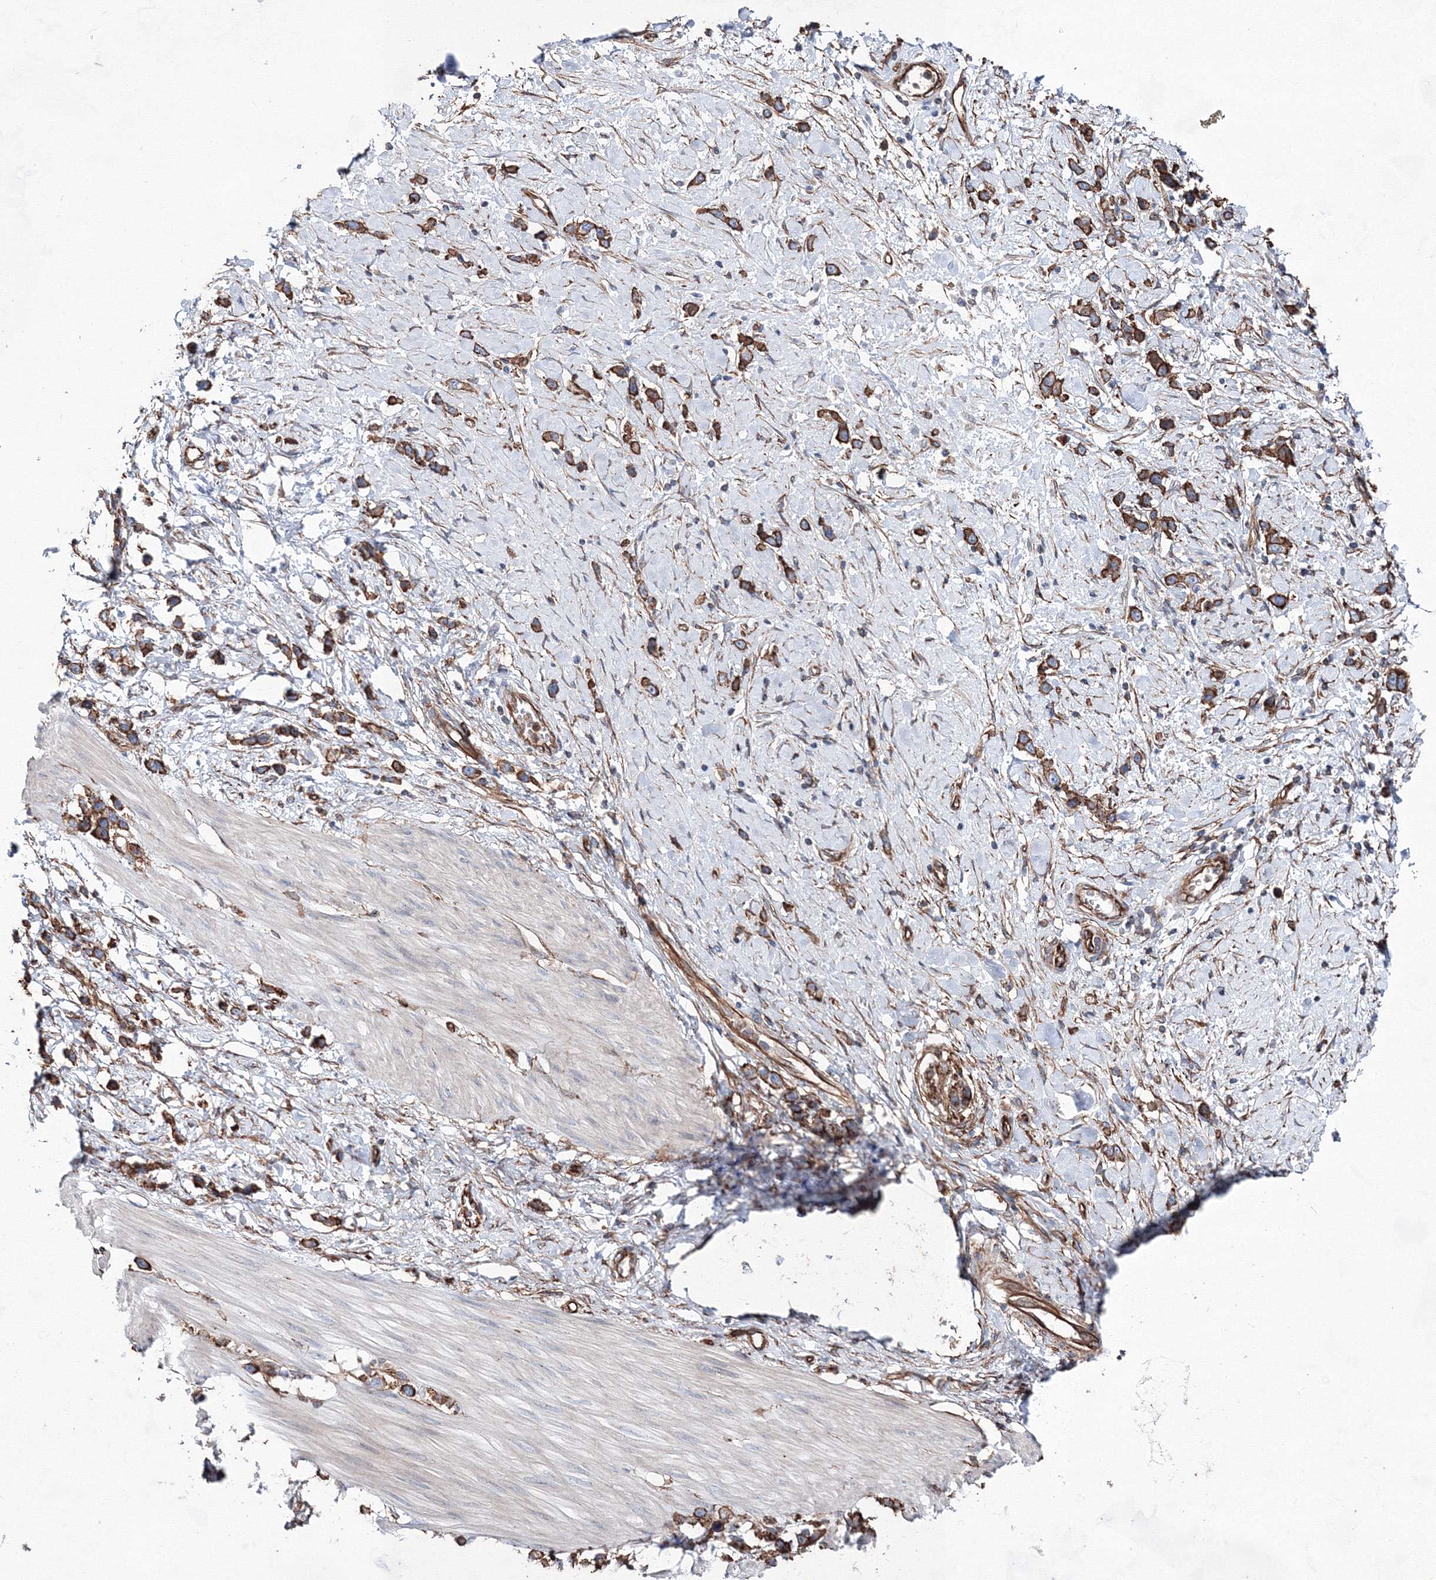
{"staining": {"intensity": "strong", "quantity": ">75%", "location": "cytoplasmic/membranous"}, "tissue": "stomach cancer", "cell_type": "Tumor cells", "image_type": "cancer", "snomed": [{"axis": "morphology", "description": "Adenocarcinoma, NOS"}, {"axis": "topography", "description": "Stomach"}], "caption": "This is a micrograph of IHC staining of adenocarcinoma (stomach), which shows strong staining in the cytoplasmic/membranous of tumor cells.", "gene": "ANKRD37", "patient": {"sex": "female", "age": 65}}